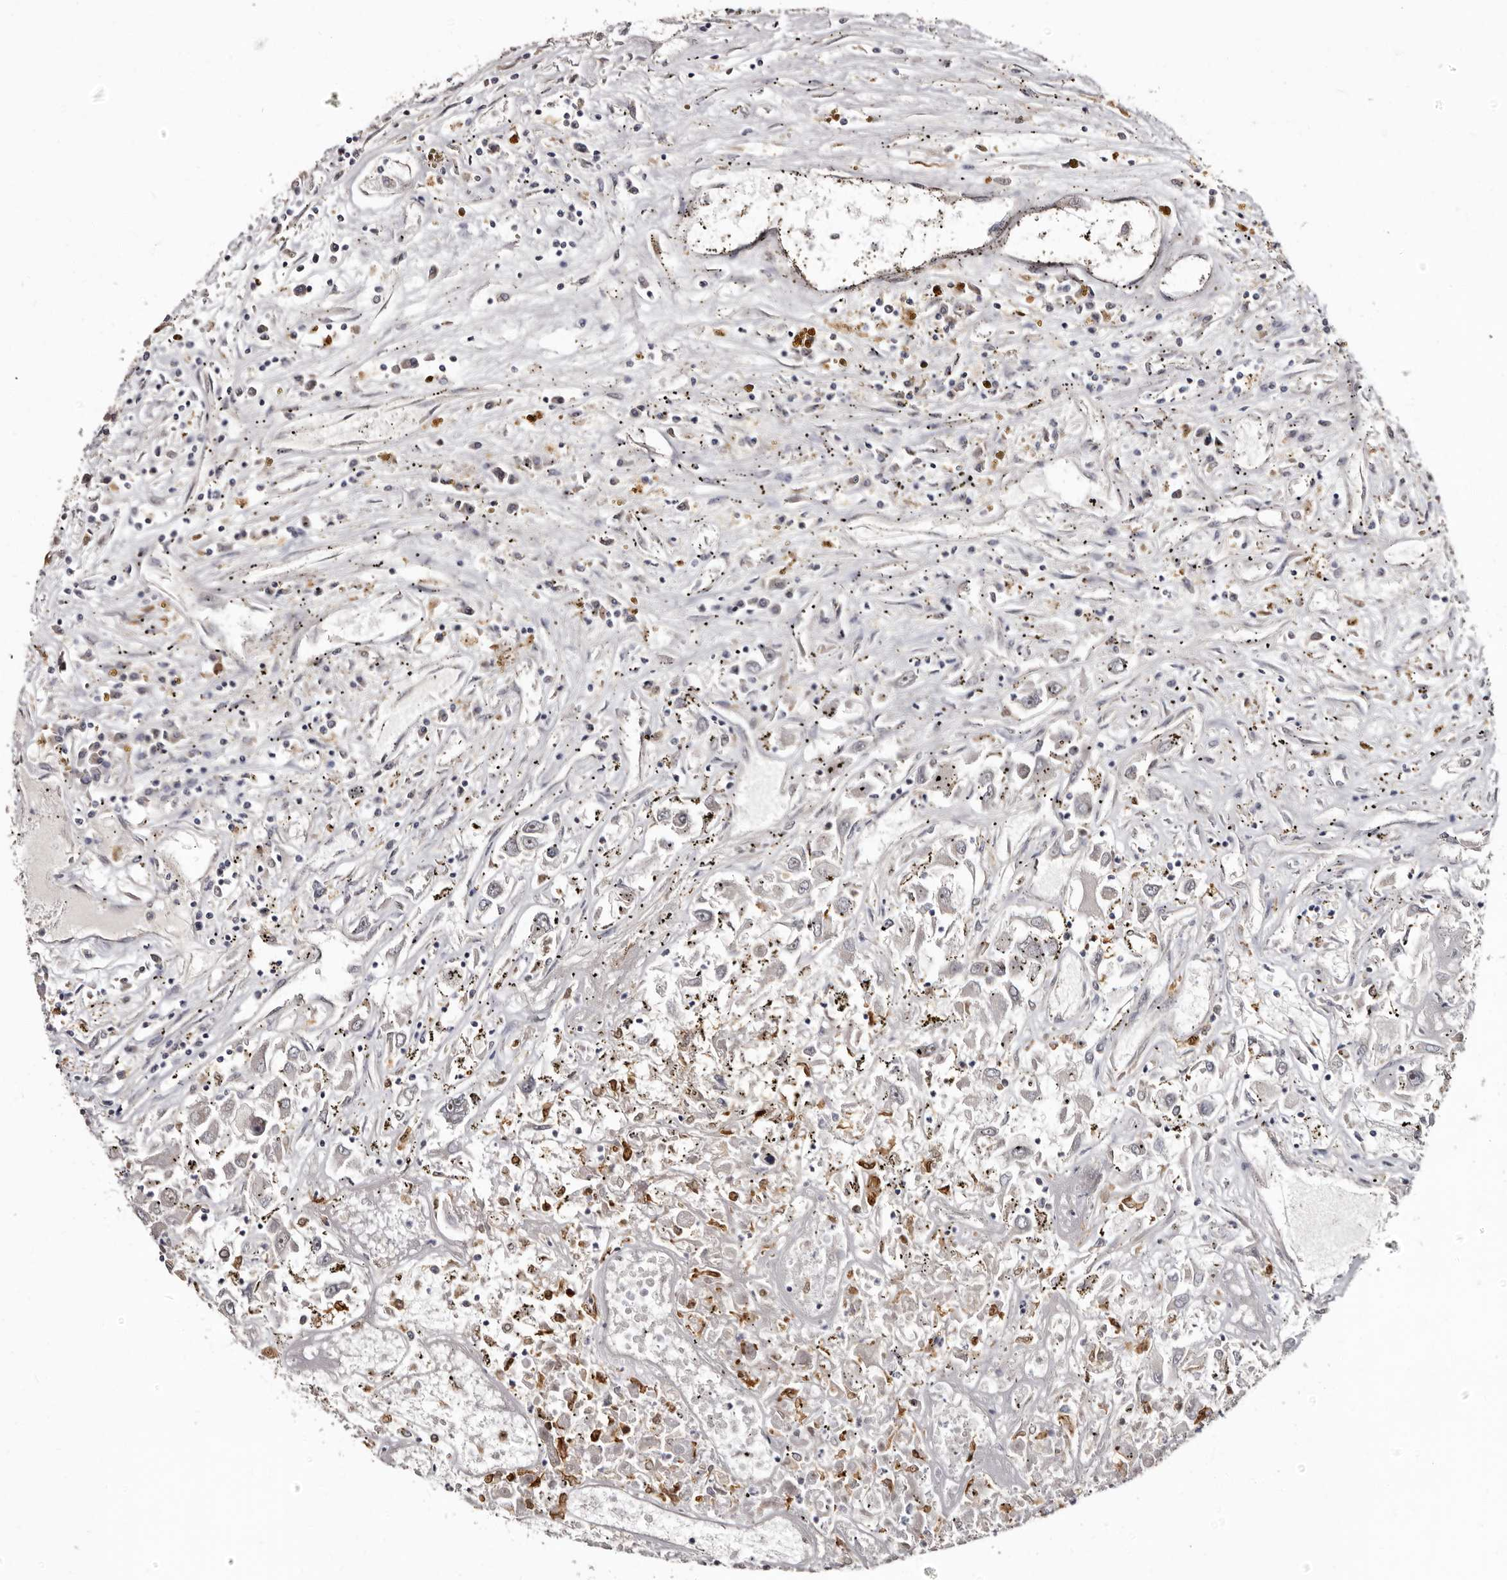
{"staining": {"intensity": "negative", "quantity": "none", "location": "none"}, "tissue": "renal cancer", "cell_type": "Tumor cells", "image_type": "cancer", "snomed": [{"axis": "morphology", "description": "Adenocarcinoma, NOS"}, {"axis": "topography", "description": "Kidney"}], "caption": "Immunohistochemistry (IHC) image of neoplastic tissue: human renal adenocarcinoma stained with DAB exhibits no significant protein staining in tumor cells.", "gene": "PTAFR", "patient": {"sex": "female", "age": 52}}